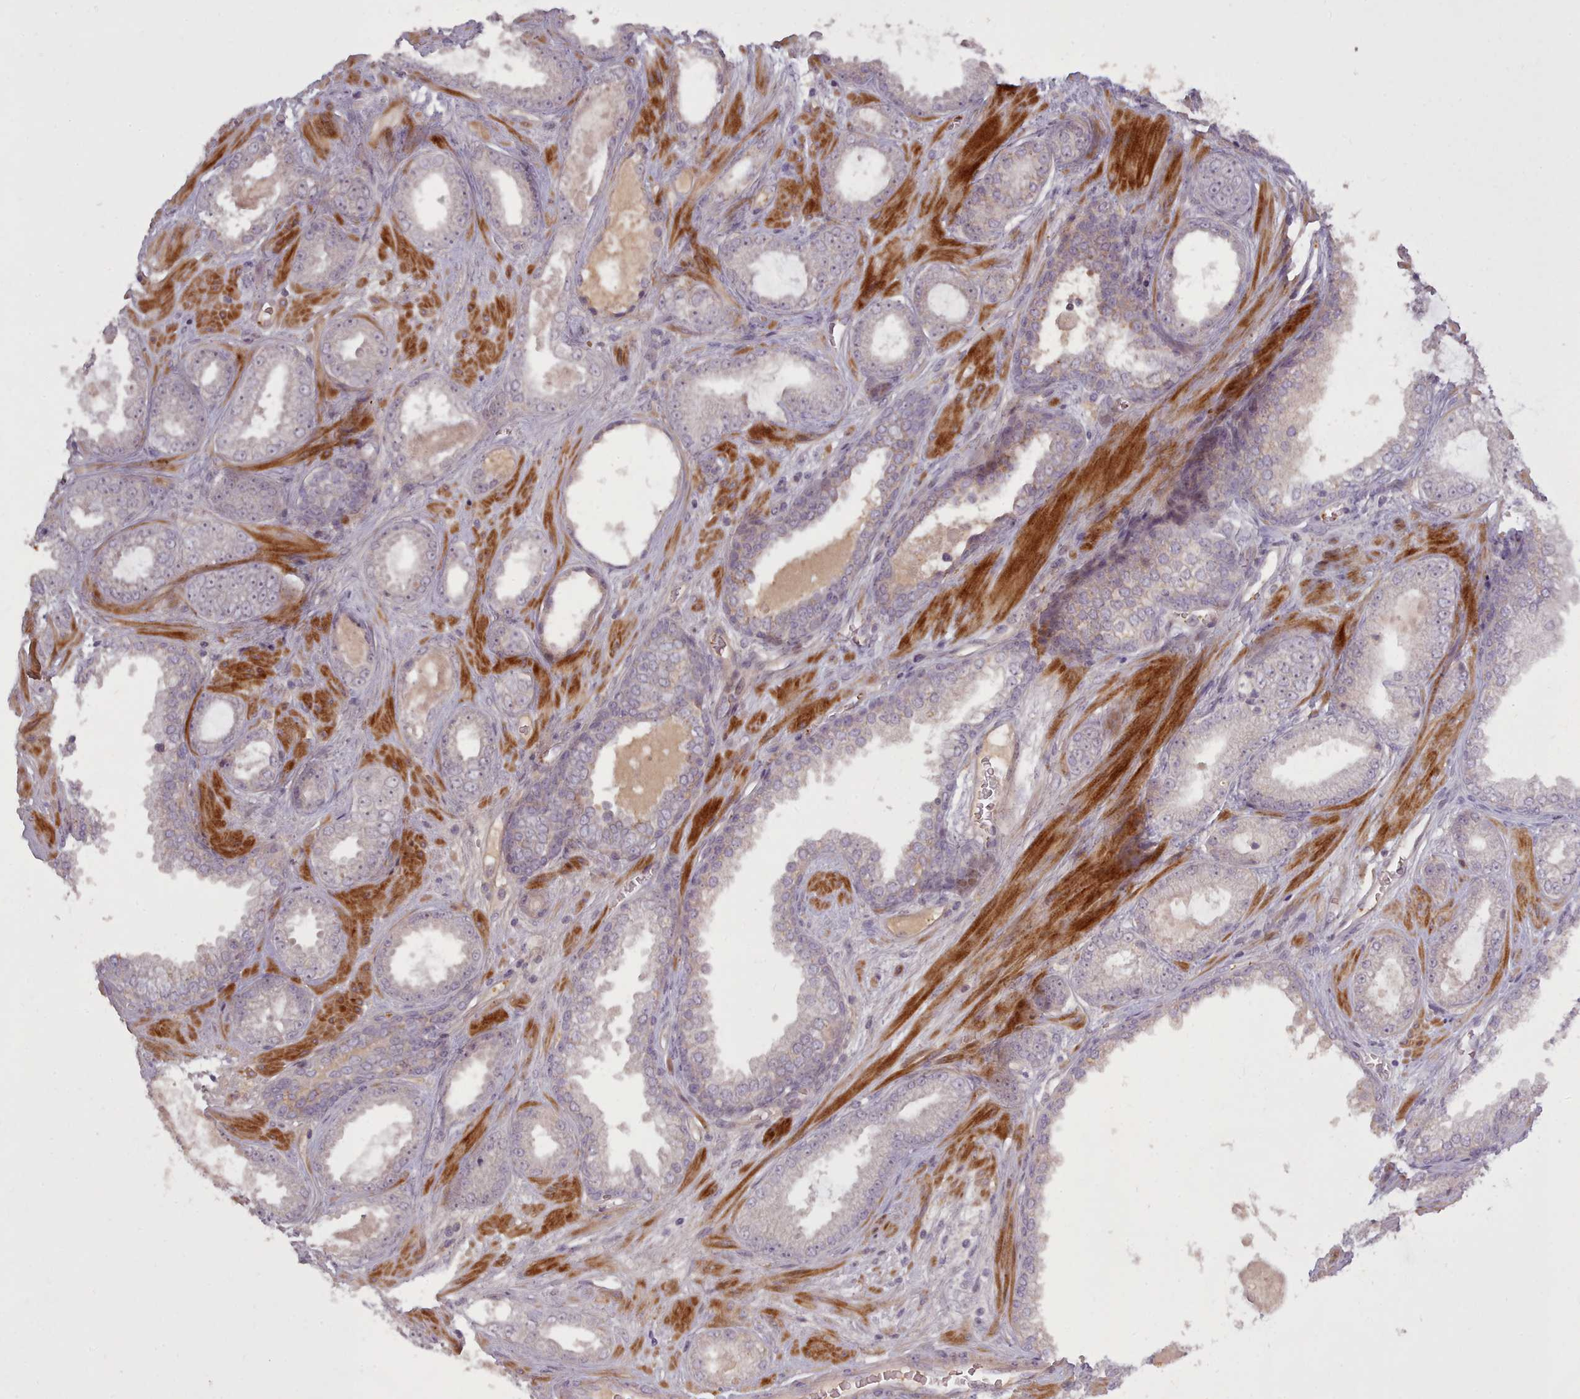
{"staining": {"intensity": "weak", "quantity": "25%-75%", "location": "cytoplasmic/membranous"}, "tissue": "prostate cancer", "cell_type": "Tumor cells", "image_type": "cancer", "snomed": [{"axis": "morphology", "description": "Adenocarcinoma, Low grade"}, {"axis": "topography", "description": "Prostate"}], "caption": "IHC histopathology image of neoplastic tissue: human prostate cancer stained using immunohistochemistry (IHC) reveals low levels of weak protein expression localized specifically in the cytoplasmic/membranous of tumor cells, appearing as a cytoplasmic/membranous brown color.", "gene": "LEFTY2", "patient": {"sex": "male", "age": 57}}